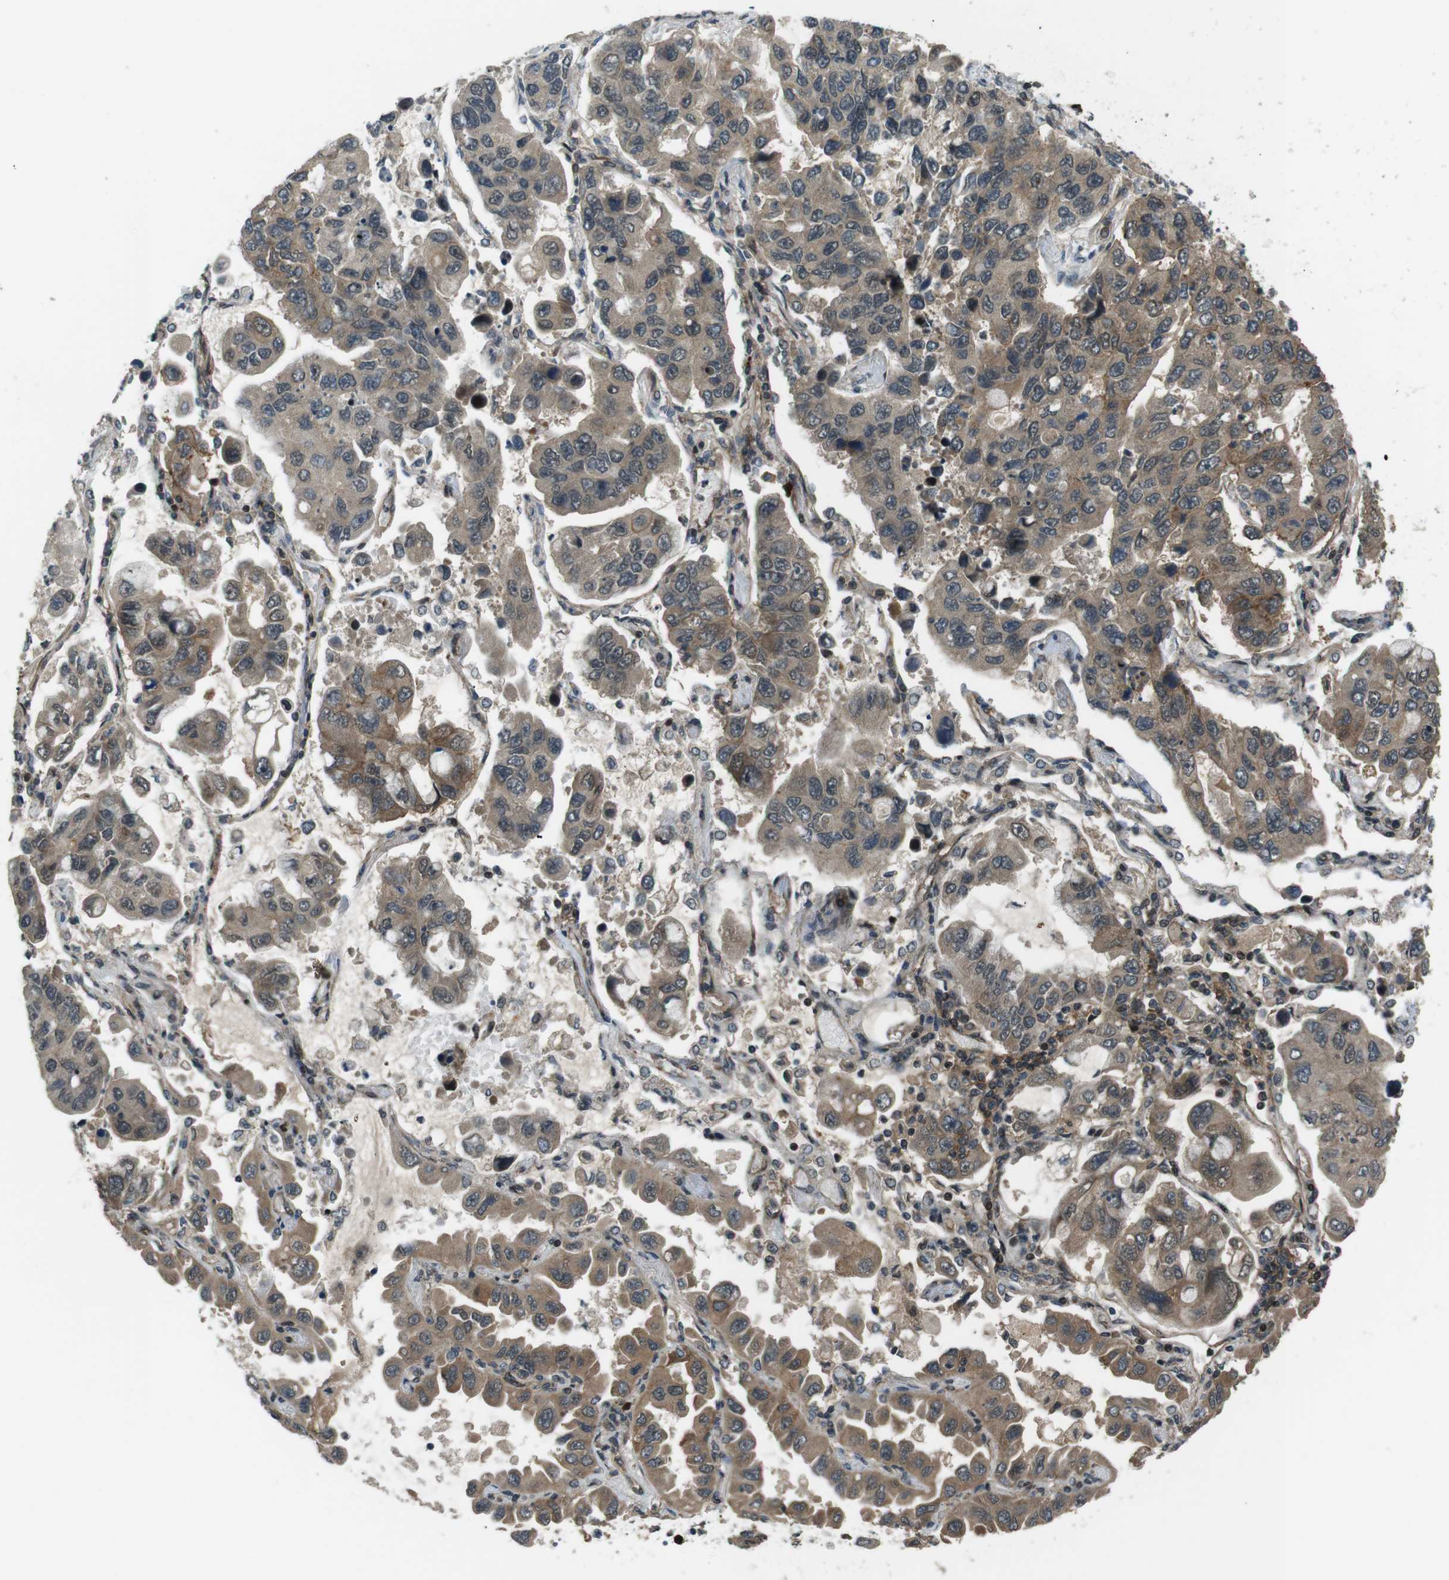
{"staining": {"intensity": "moderate", "quantity": ">75%", "location": "cytoplasmic/membranous"}, "tissue": "lung cancer", "cell_type": "Tumor cells", "image_type": "cancer", "snomed": [{"axis": "morphology", "description": "Adenocarcinoma, NOS"}, {"axis": "topography", "description": "Lung"}], "caption": "Immunohistochemical staining of lung cancer exhibits medium levels of moderate cytoplasmic/membranous protein staining in approximately >75% of tumor cells.", "gene": "TIAM2", "patient": {"sex": "male", "age": 64}}